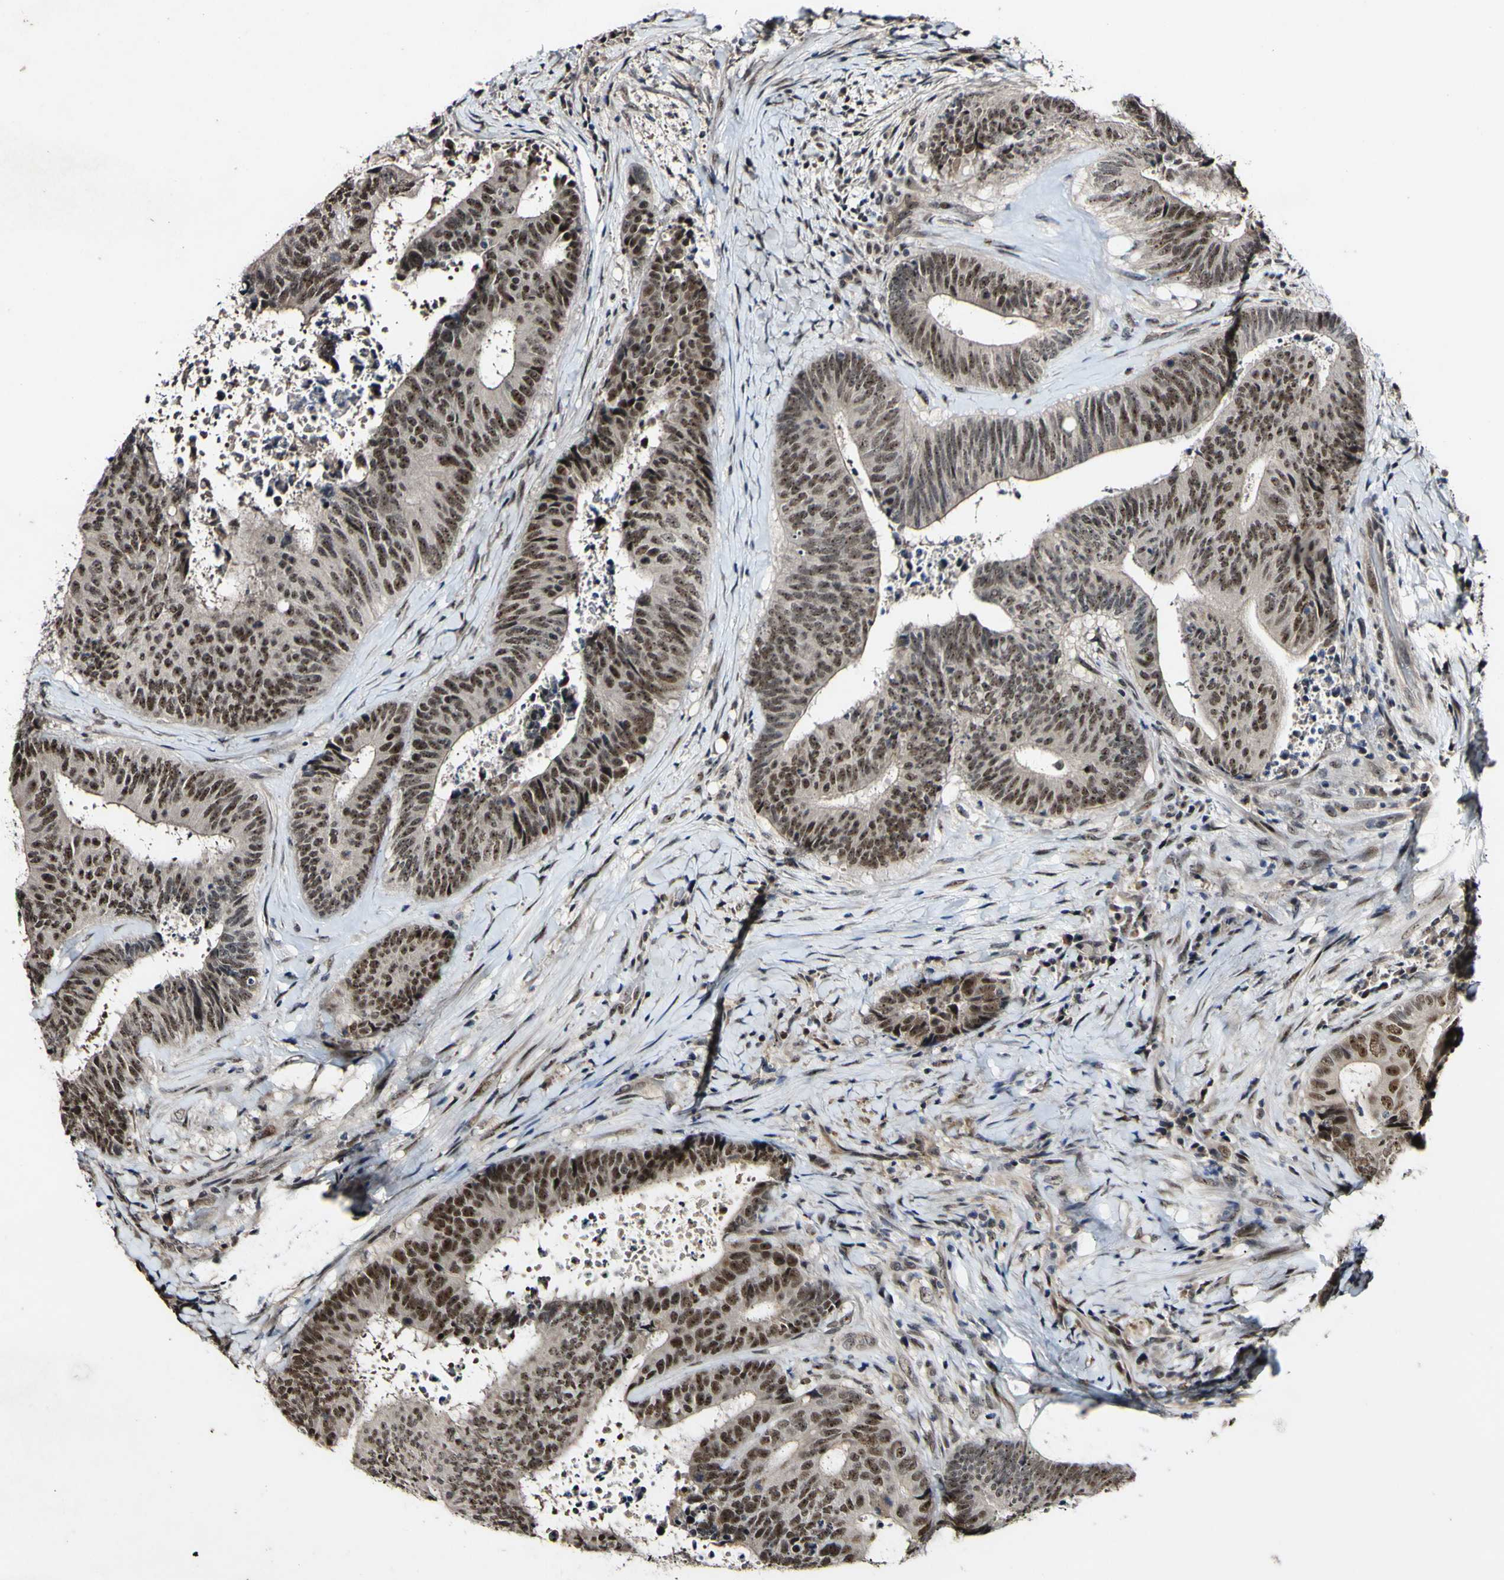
{"staining": {"intensity": "moderate", "quantity": ">75%", "location": "nuclear"}, "tissue": "colorectal cancer", "cell_type": "Tumor cells", "image_type": "cancer", "snomed": [{"axis": "morphology", "description": "Adenocarcinoma, NOS"}, {"axis": "topography", "description": "Rectum"}], "caption": "Human adenocarcinoma (colorectal) stained for a protein (brown) reveals moderate nuclear positive positivity in approximately >75% of tumor cells.", "gene": "POLR2F", "patient": {"sex": "male", "age": 72}}